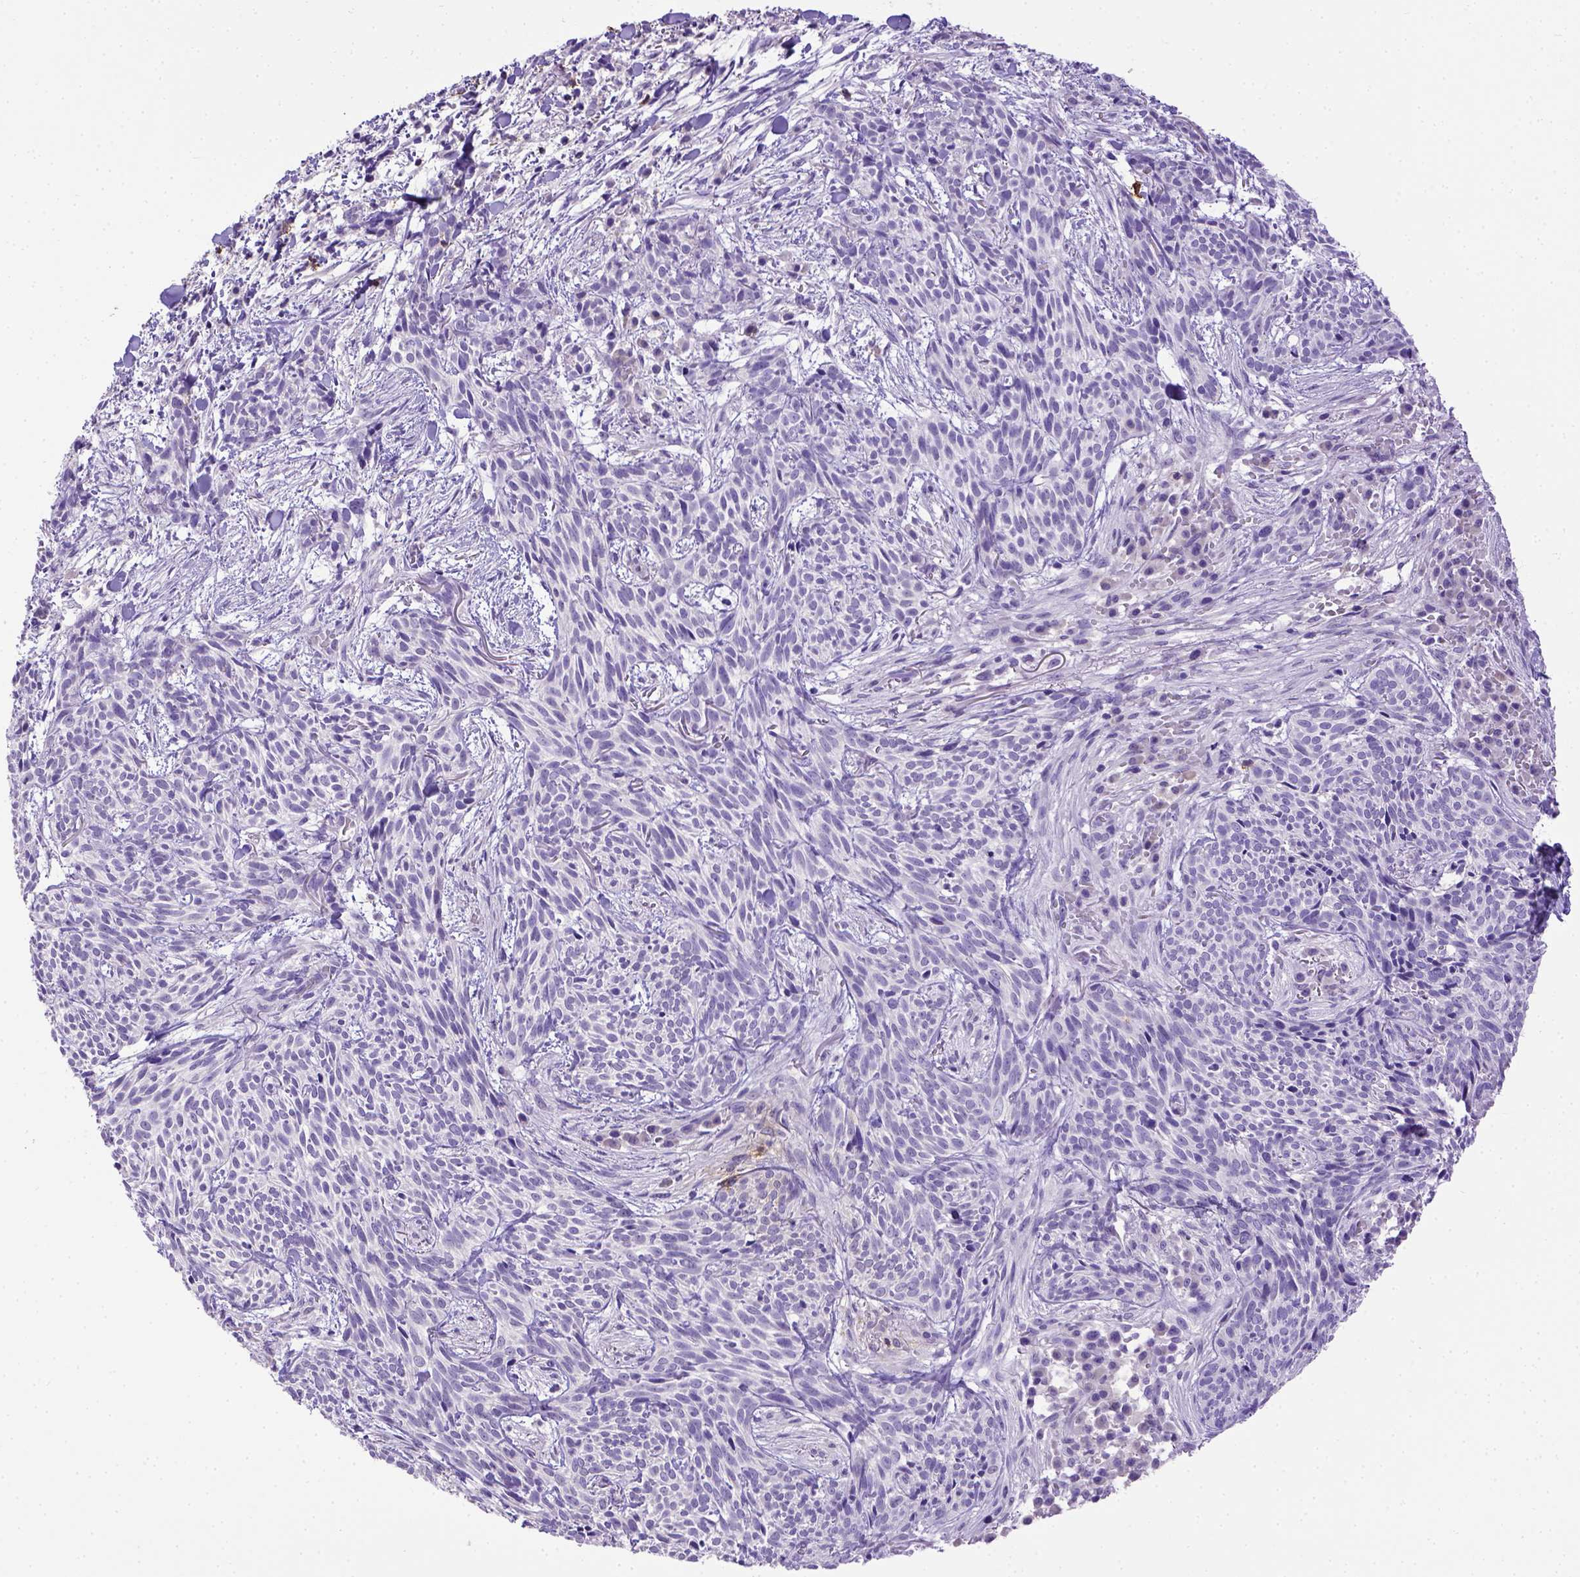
{"staining": {"intensity": "negative", "quantity": "none", "location": "none"}, "tissue": "skin cancer", "cell_type": "Tumor cells", "image_type": "cancer", "snomed": [{"axis": "morphology", "description": "Basal cell carcinoma"}, {"axis": "topography", "description": "Skin"}], "caption": "DAB (3,3'-diaminobenzidine) immunohistochemical staining of human basal cell carcinoma (skin) displays no significant expression in tumor cells.", "gene": "B3GAT1", "patient": {"sex": "male", "age": 71}}